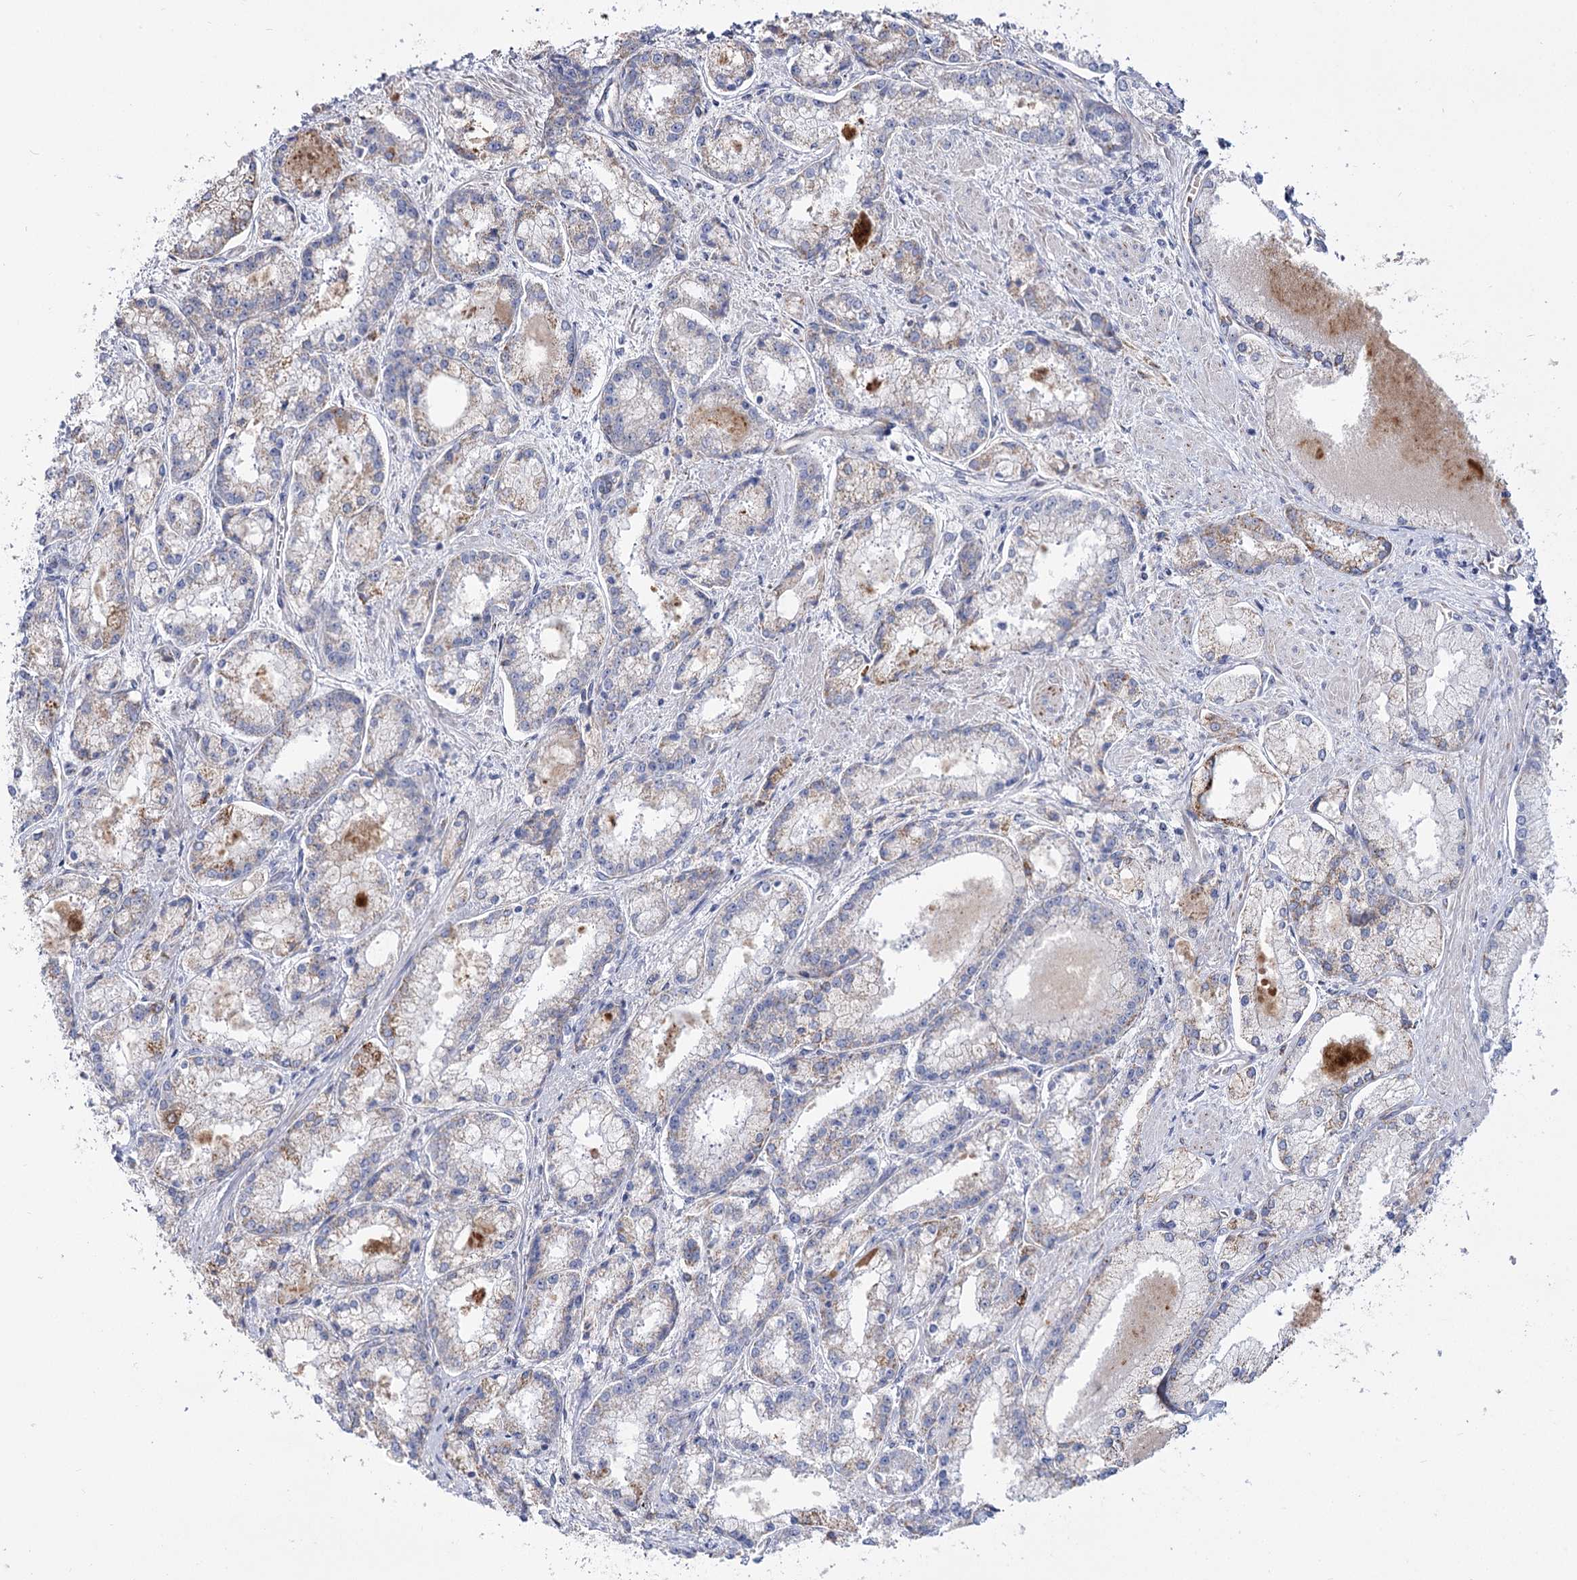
{"staining": {"intensity": "weak", "quantity": "<25%", "location": "cytoplasmic/membranous"}, "tissue": "prostate cancer", "cell_type": "Tumor cells", "image_type": "cancer", "snomed": [{"axis": "morphology", "description": "Adenocarcinoma, Low grade"}, {"axis": "topography", "description": "Prostate"}], "caption": "IHC of prostate adenocarcinoma (low-grade) shows no positivity in tumor cells. (DAB (3,3'-diaminobenzidine) immunohistochemistry (IHC) visualized using brightfield microscopy, high magnification).", "gene": "SUOX", "patient": {"sex": "male", "age": 74}}